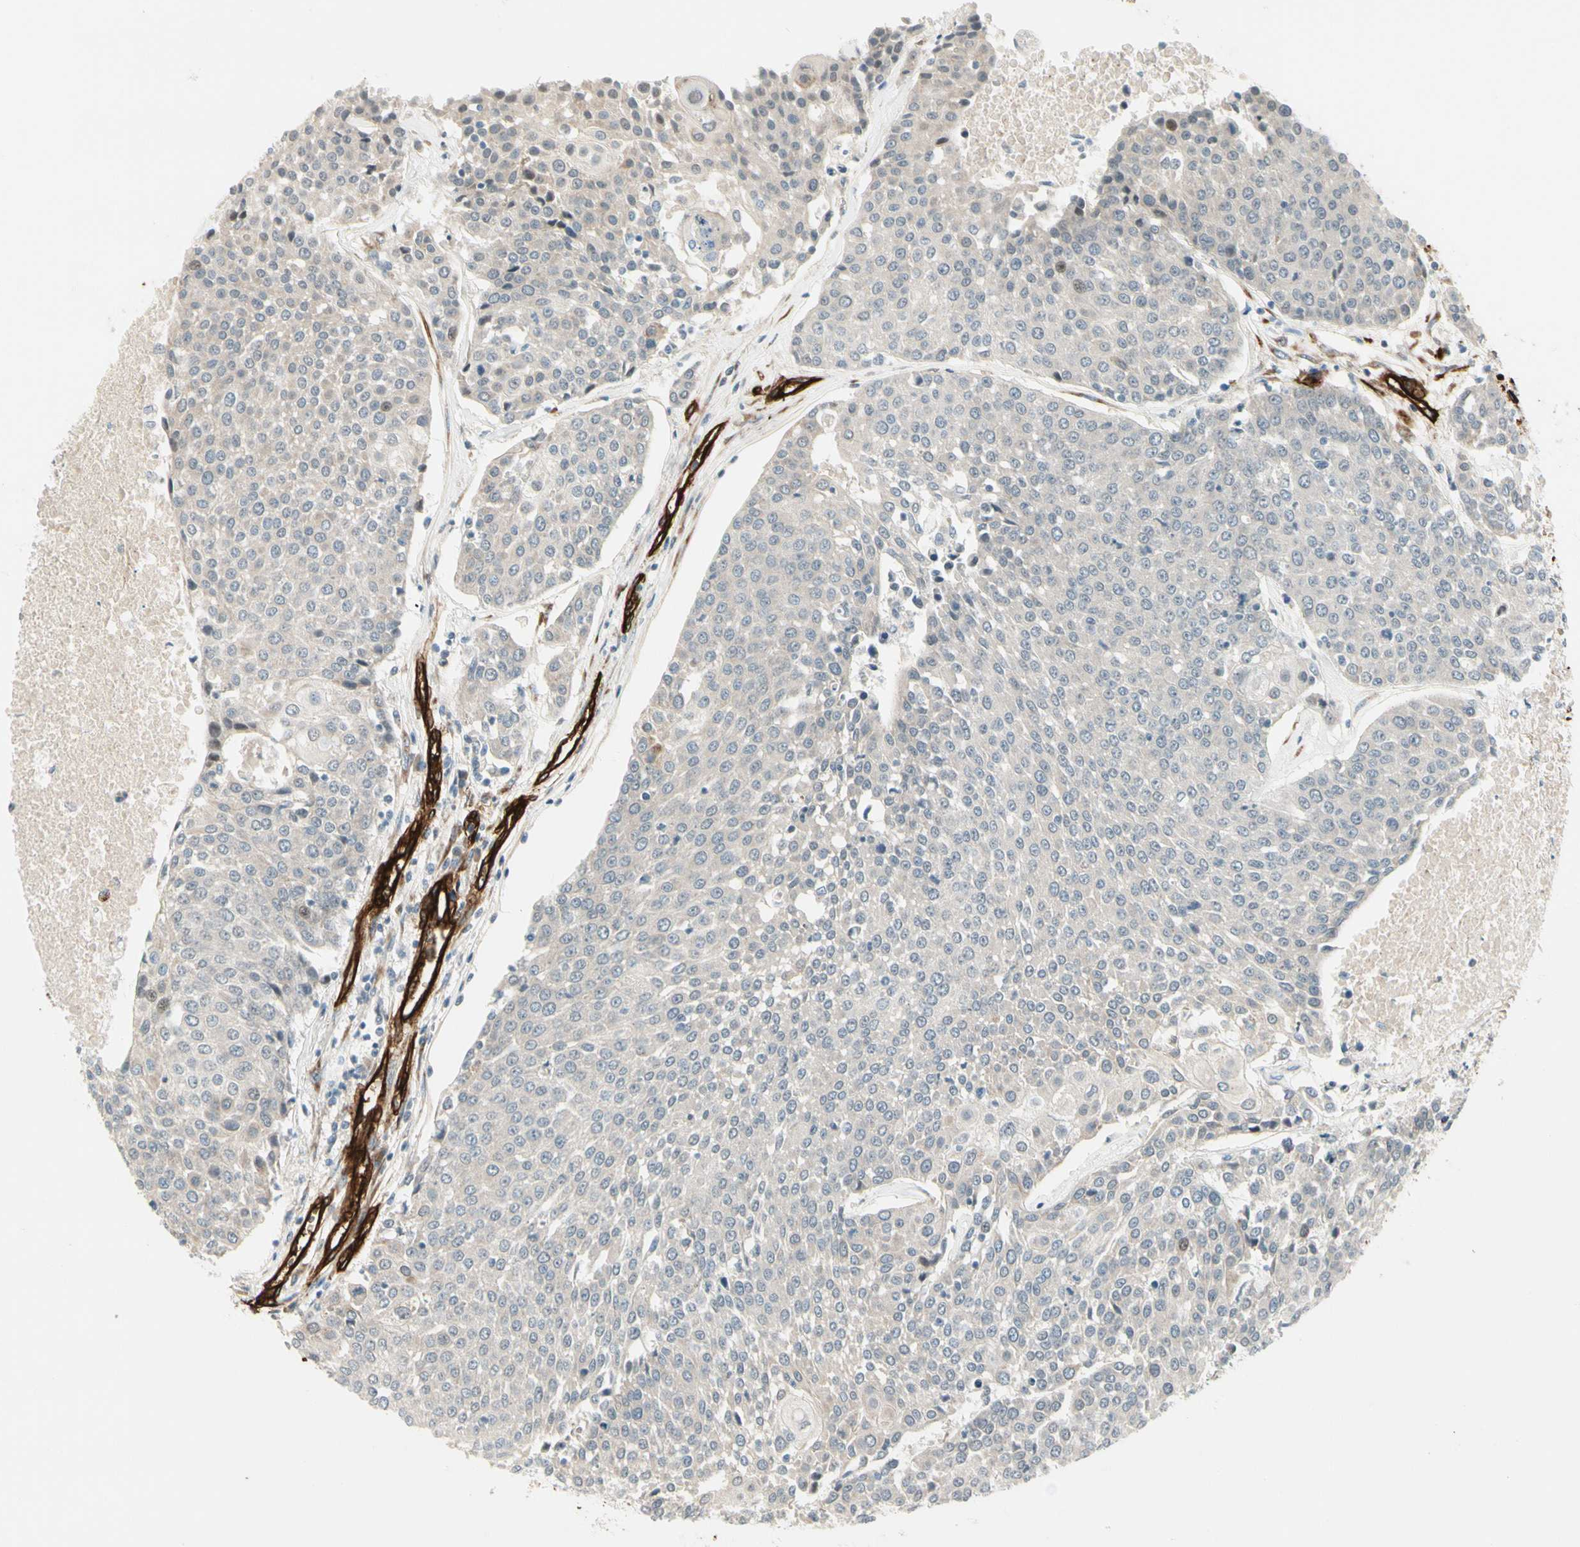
{"staining": {"intensity": "negative", "quantity": "none", "location": "none"}, "tissue": "urothelial cancer", "cell_type": "Tumor cells", "image_type": "cancer", "snomed": [{"axis": "morphology", "description": "Urothelial carcinoma, High grade"}, {"axis": "topography", "description": "Urinary bladder"}], "caption": "Immunohistochemistry (IHC) of human urothelial cancer exhibits no staining in tumor cells. (DAB immunohistochemistry (IHC) visualized using brightfield microscopy, high magnification).", "gene": "MCAM", "patient": {"sex": "female", "age": 85}}